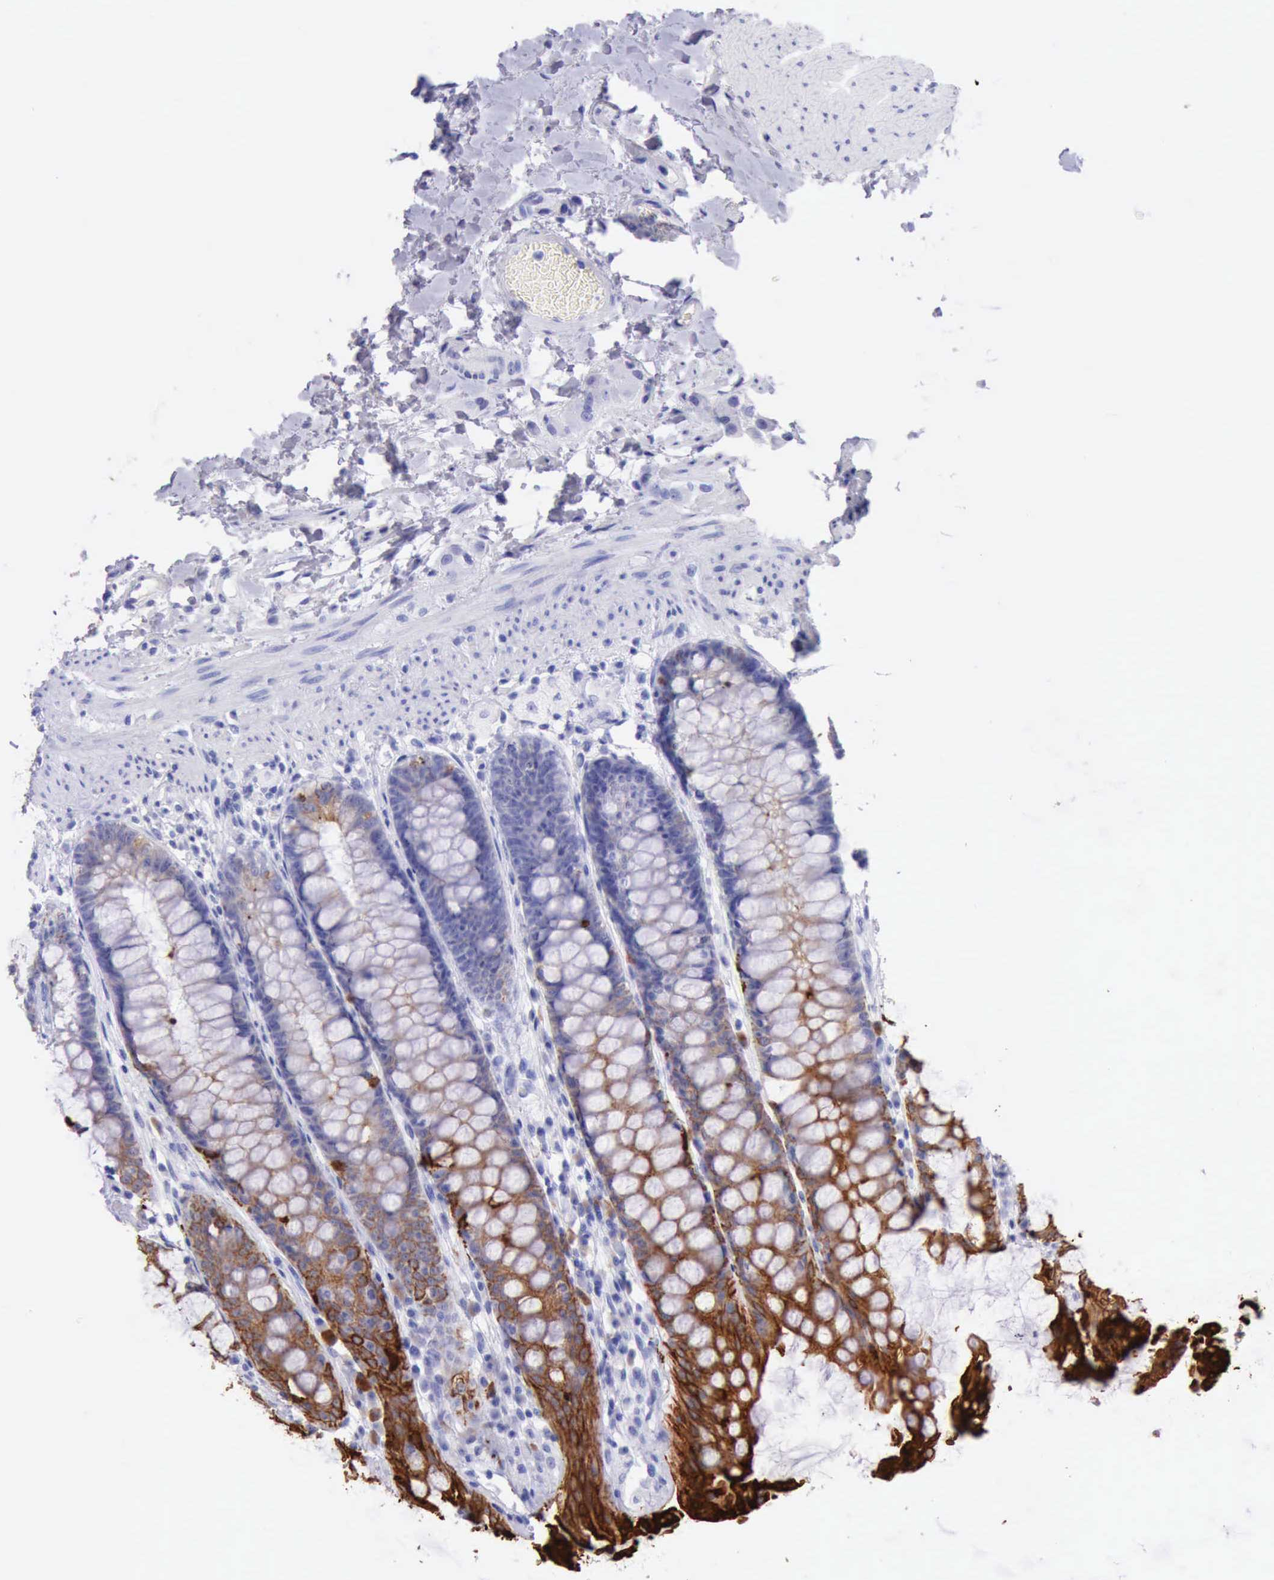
{"staining": {"intensity": "strong", "quantity": ">75%", "location": "cytoplasmic/membranous"}, "tissue": "rectum", "cell_type": "Glandular cells", "image_type": "normal", "snomed": [{"axis": "morphology", "description": "Normal tissue, NOS"}, {"axis": "topography", "description": "Rectum"}], "caption": "This histopathology image reveals immunohistochemistry staining of normal human rectum, with high strong cytoplasmic/membranous staining in approximately >75% of glandular cells.", "gene": "KRT8", "patient": {"sex": "female", "age": 46}}